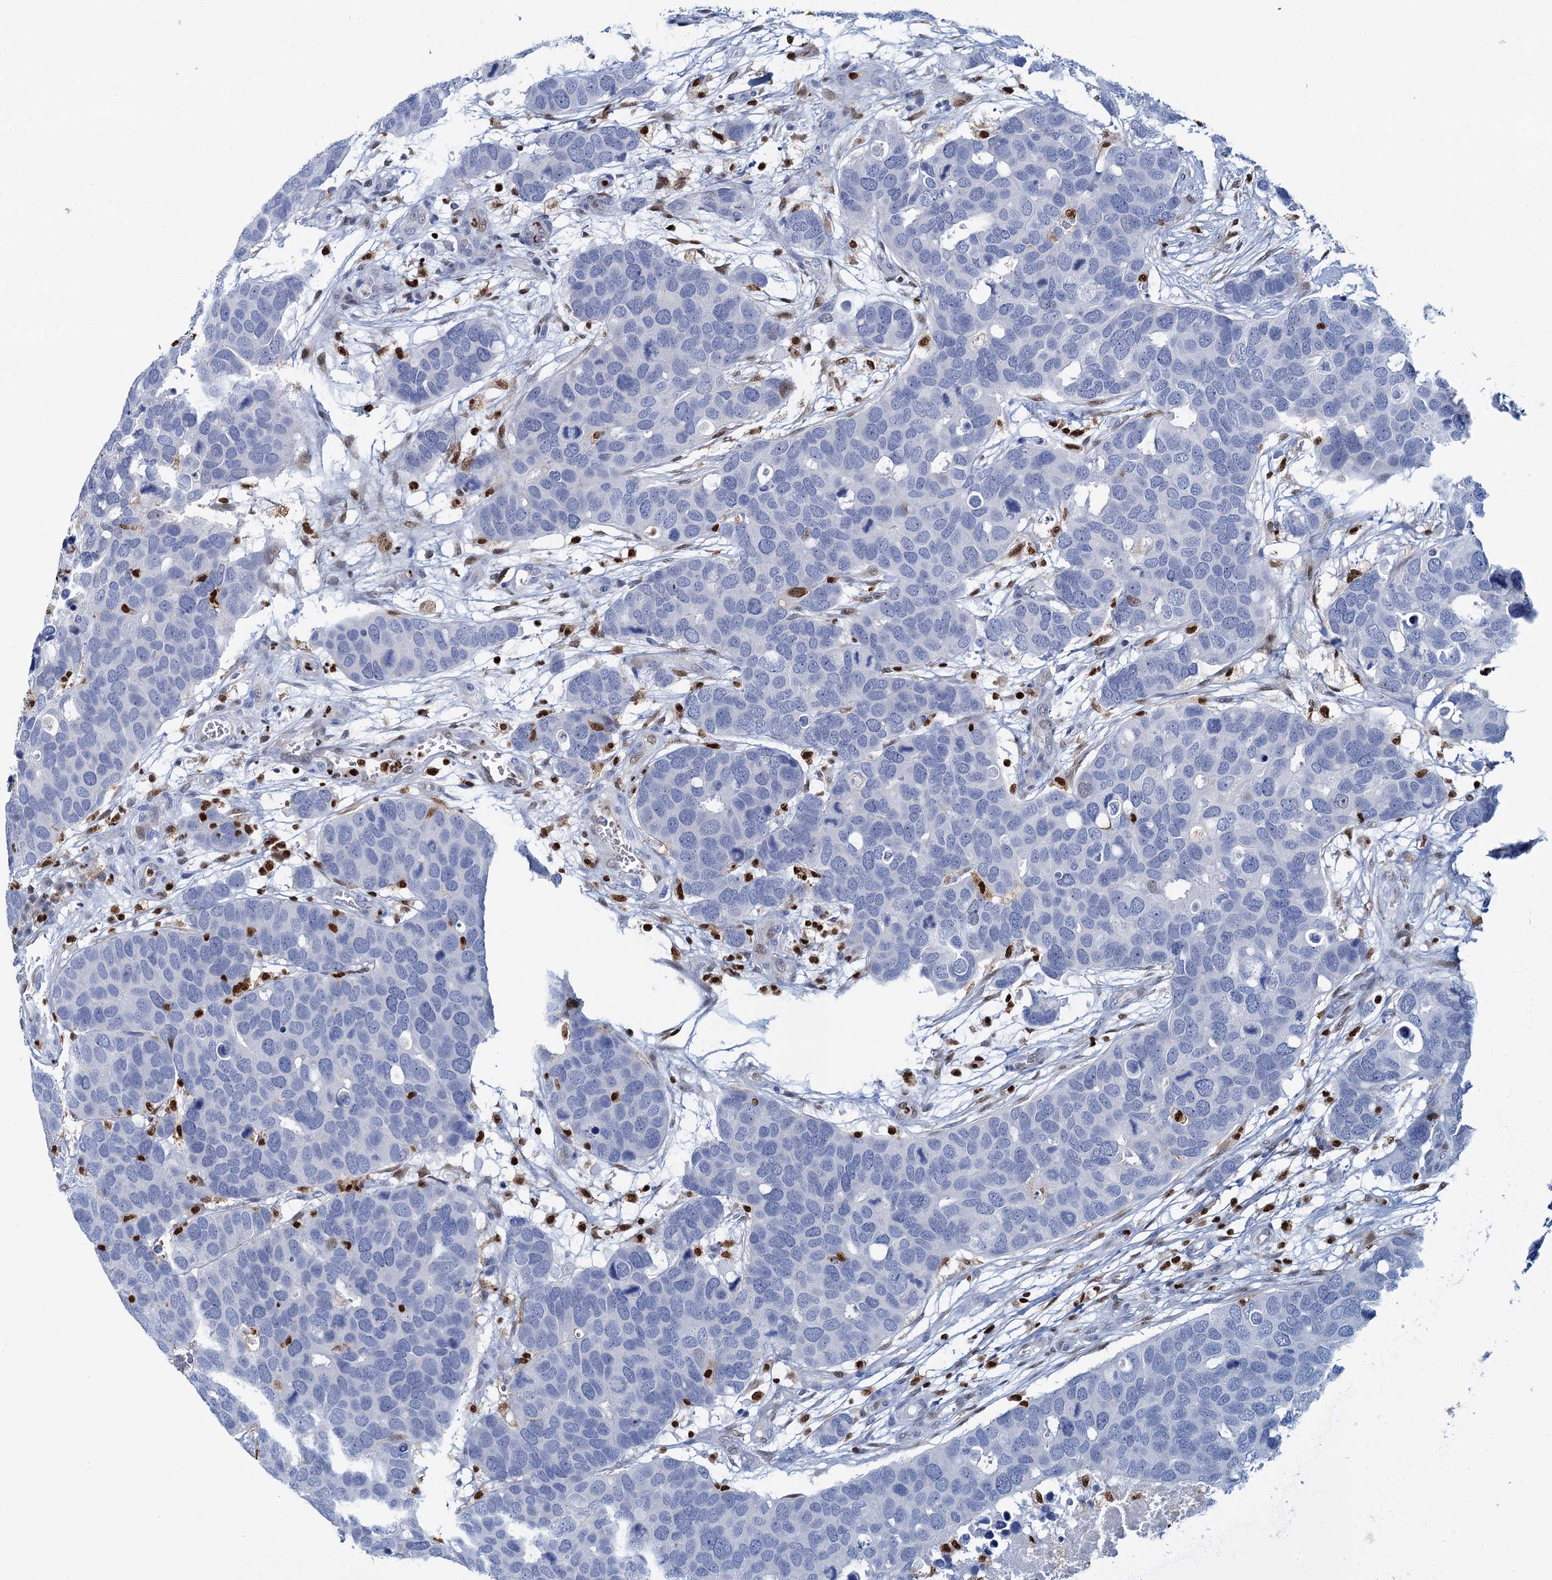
{"staining": {"intensity": "negative", "quantity": "none", "location": "none"}, "tissue": "breast cancer", "cell_type": "Tumor cells", "image_type": "cancer", "snomed": [{"axis": "morphology", "description": "Duct carcinoma"}, {"axis": "topography", "description": "Breast"}], "caption": "An image of human breast invasive ductal carcinoma is negative for staining in tumor cells.", "gene": "CELF2", "patient": {"sex": "female", "age": 83}}